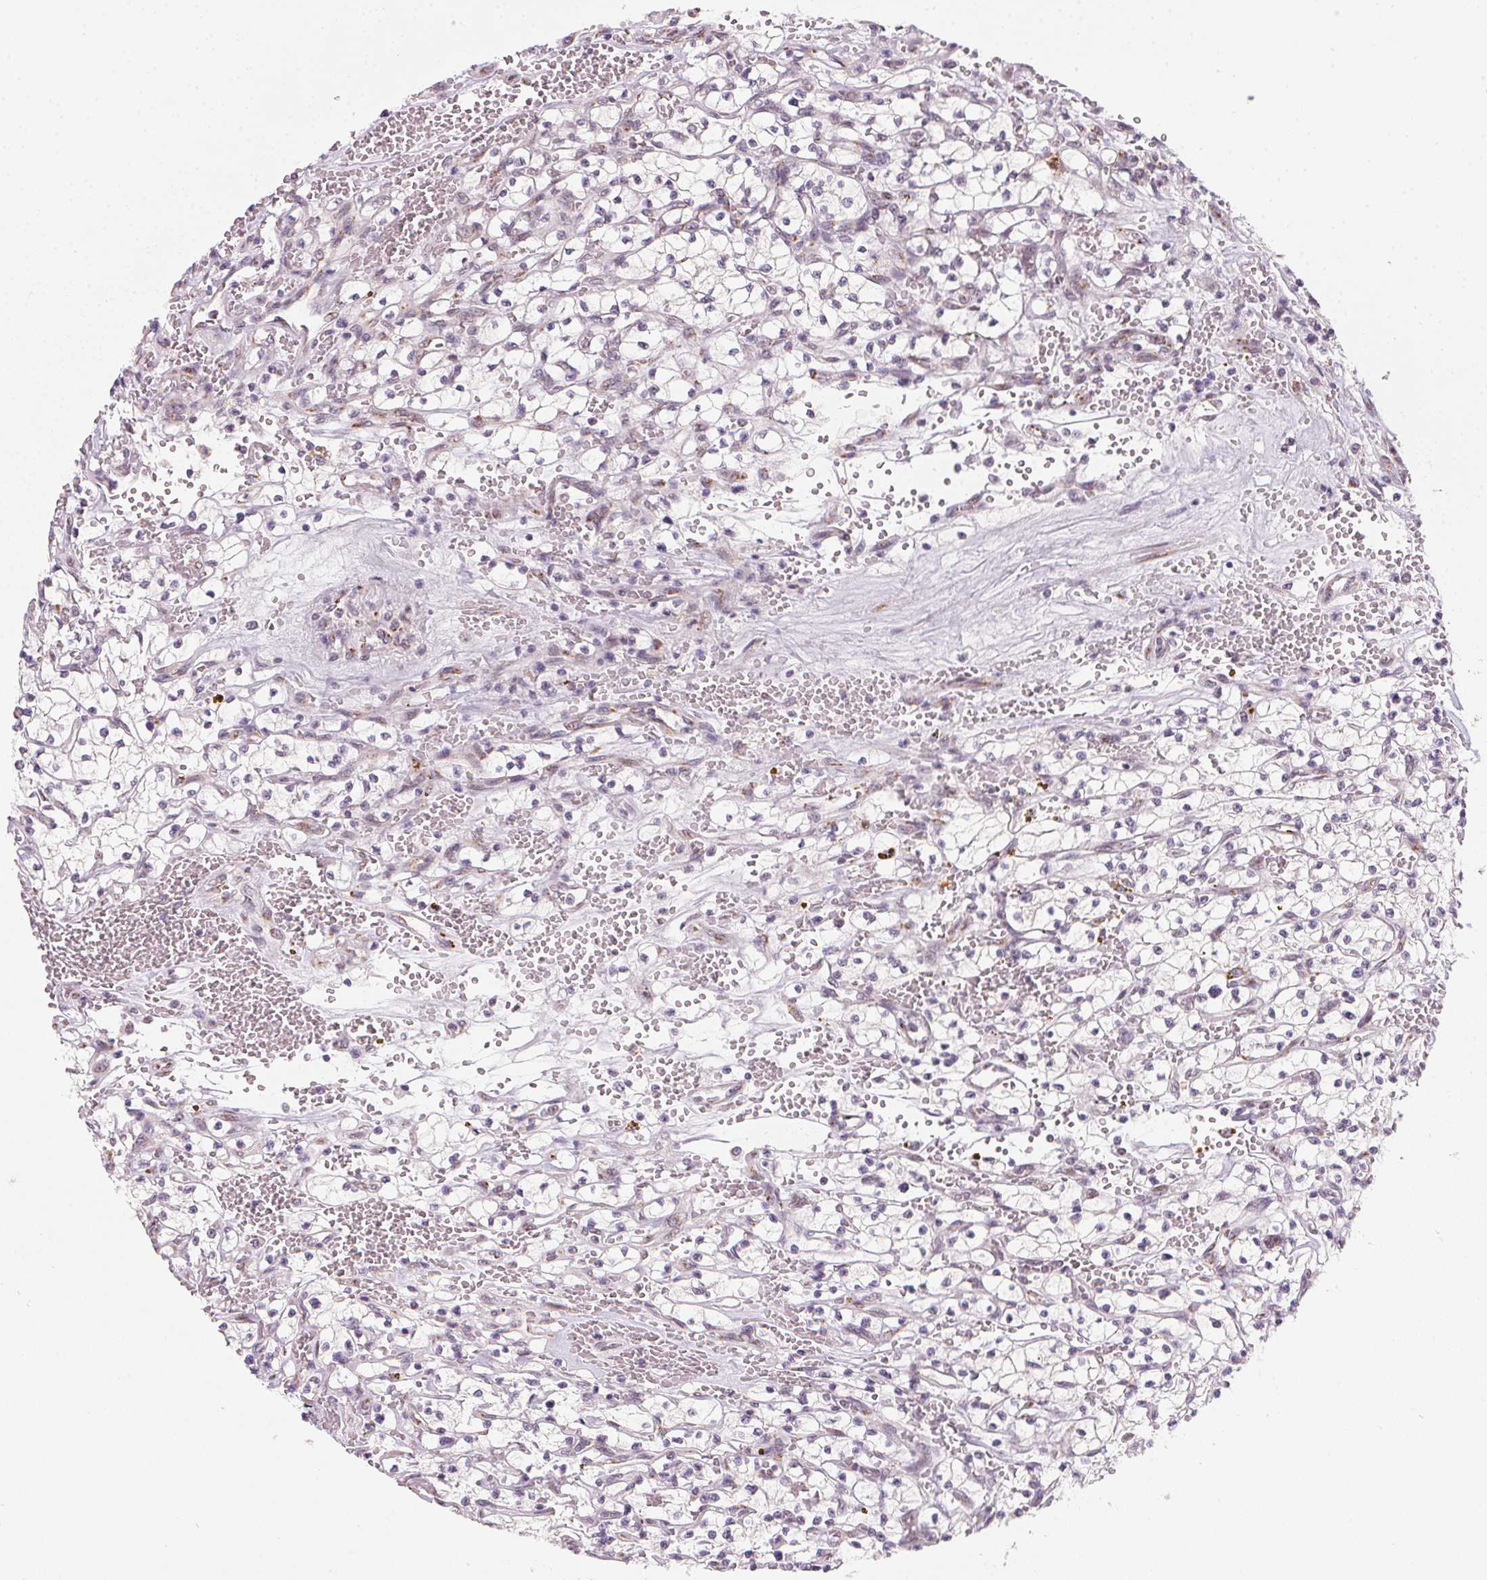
{"staining": {"intensity": "weak", "quantity": "25%-75%", "location": "cytoplasmic/membranous"}, "tissue": "renal cancer", "cell_type": "Tumor cells", "image_type": "cancer", "snomed": [{"axis": "morphology", "description": "Adenocarcinoma, NOS"}, {"axis": "topography", "description": "Kidney"}], "caption": "This is a micrograph of immunohistochemistry (IHC) staining of adenocarcinoma (renal), which shows weak expression in the cytoplasmic/membranous of tumor cells.", "gene": "RAB22A", "patient": {"sex": "female", "age": 64}}